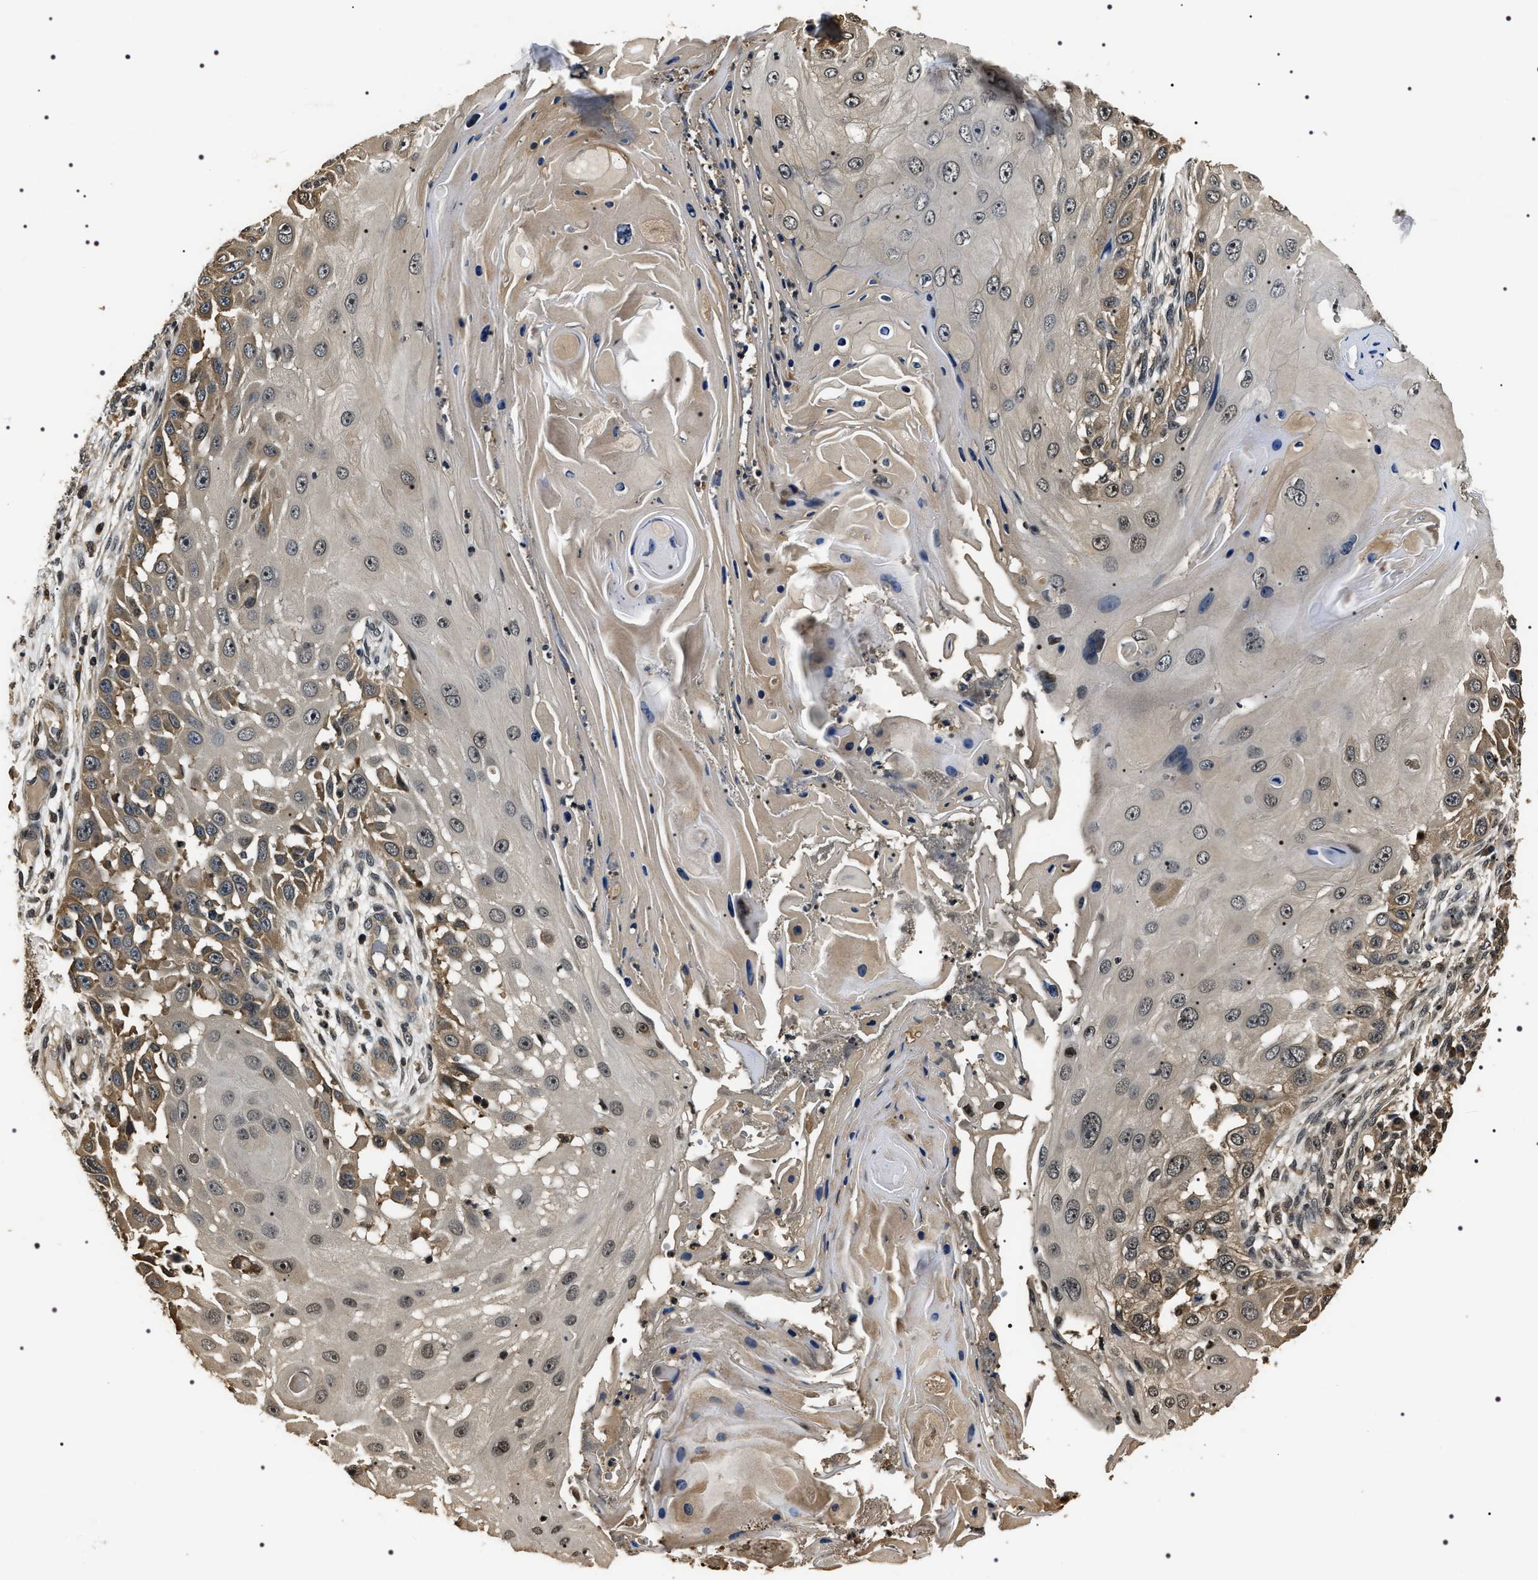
{"staining": {"intensity": "moderate", "quantity": "<25%", "location": "cytoplasmic/membranous"}, "tissue": "skin cancer", "cell_type": "Tumor cells", "image_type": "cancer", "snomed": [{"axis": "morphology", "description": "Squamous cell carcinoma, NOS"}, {"axis": "topography", "description": "Skin"}], "caption": "Protein staining exhibits moderate cytoplasmic/membranous positivity in about <25% of tumor cells in squamous cell carcinoma (skin).", "gene": "ARHGAP22", "patient": {"sex": "female", "age": 44}}